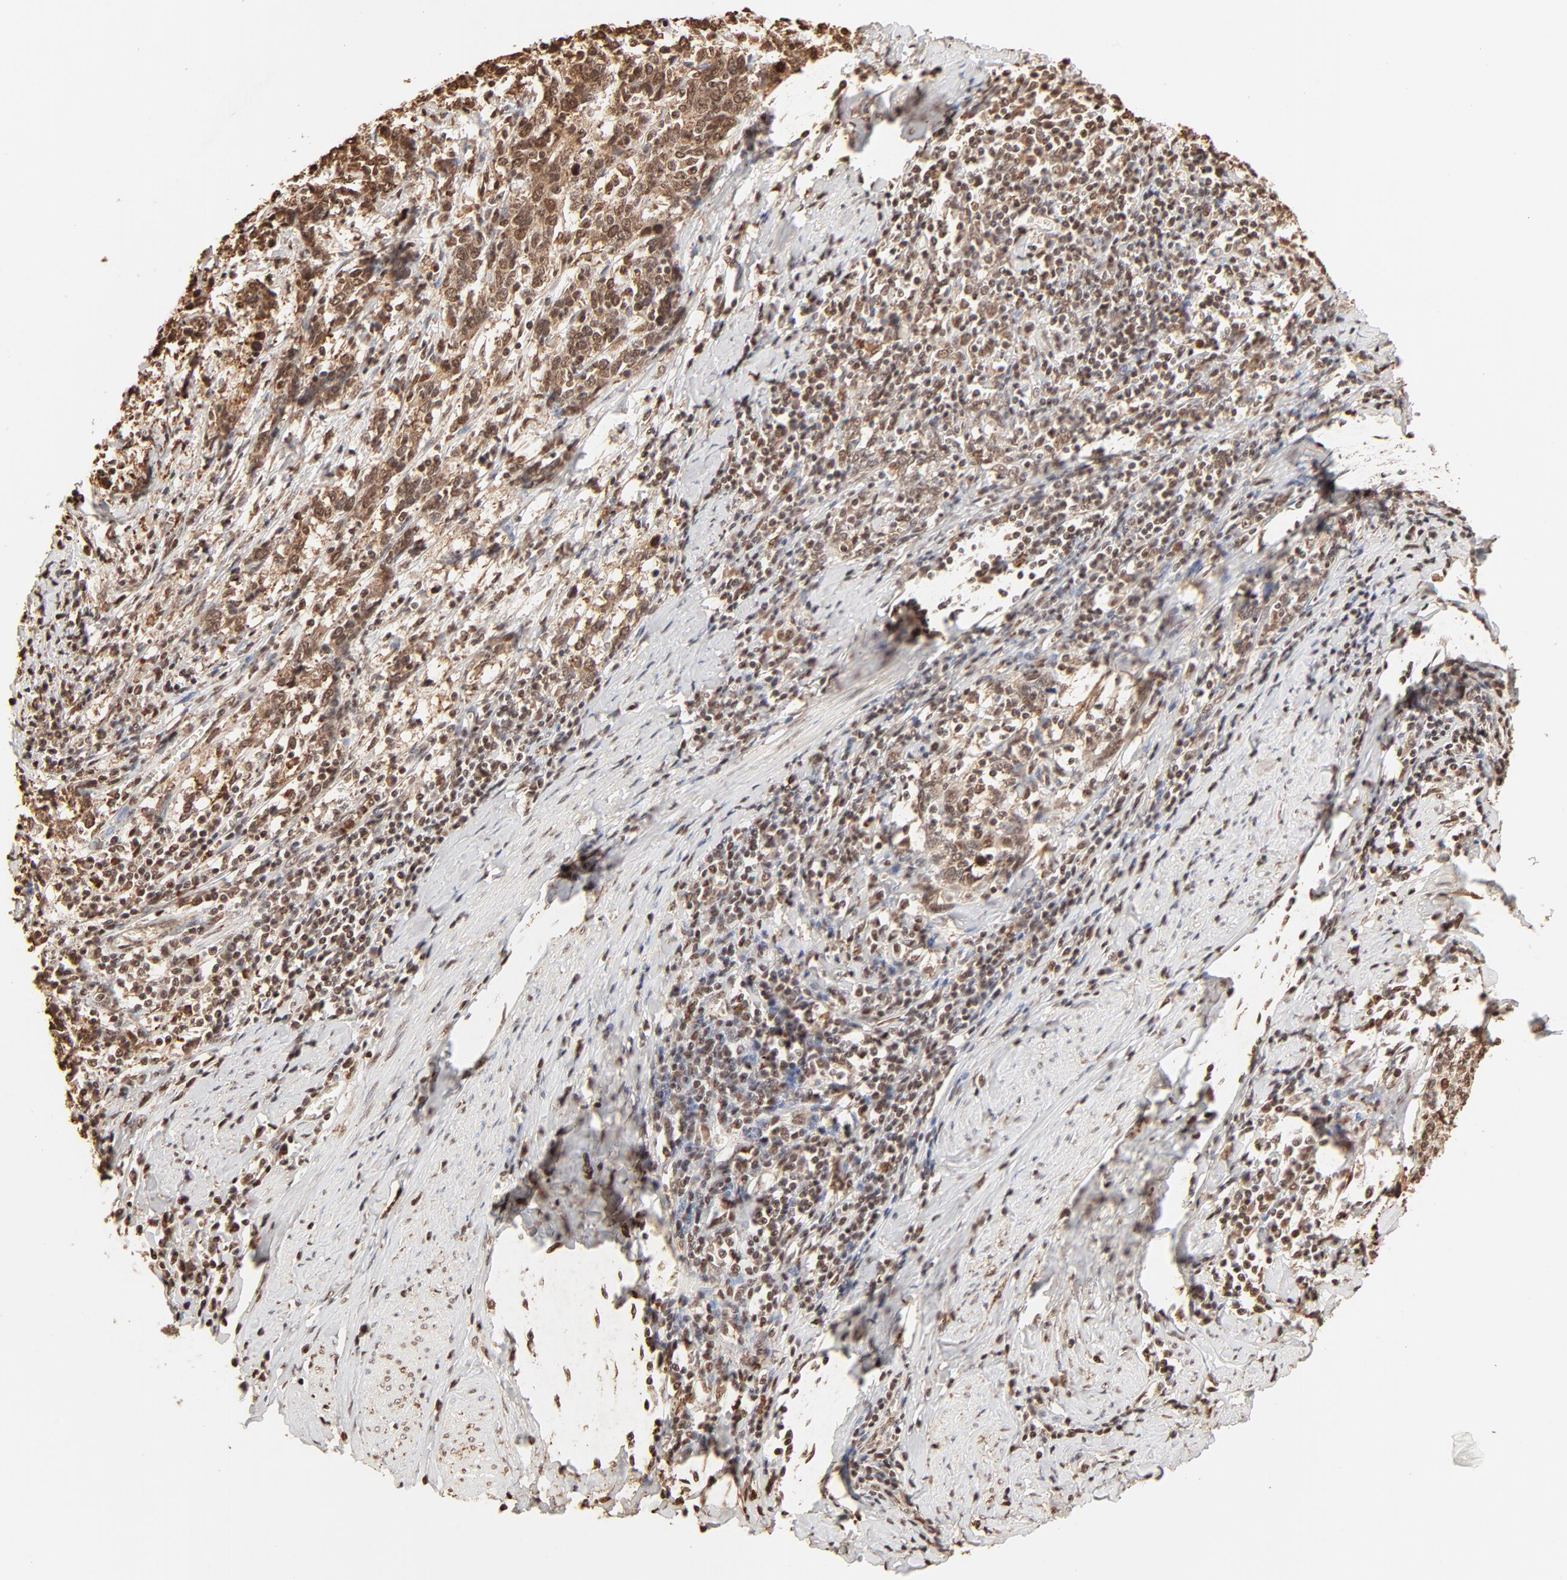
{"staining": {"intensity": "moderate", "quantity": ">75%", "location": "cytoplasmic/membranous,nuclear"}, "tissue": "cervical cancer", "cell_type": "Tumor cells", "image_type": "cancer", "snomed": [{"axis": "morphology", "description": "Squamous cell carcinoma, NOS"}, {"axis": "topography", "description": "Cervix"}], "caption": "Tumor cells exhibit medium levels of moderate cytoplasmic/membranous and nuclear positivity in about >75% of cells in cervical squamous cell carcinoma.", "gene": "FAM50A", "patient": {"sex": "female", "age": 41}}